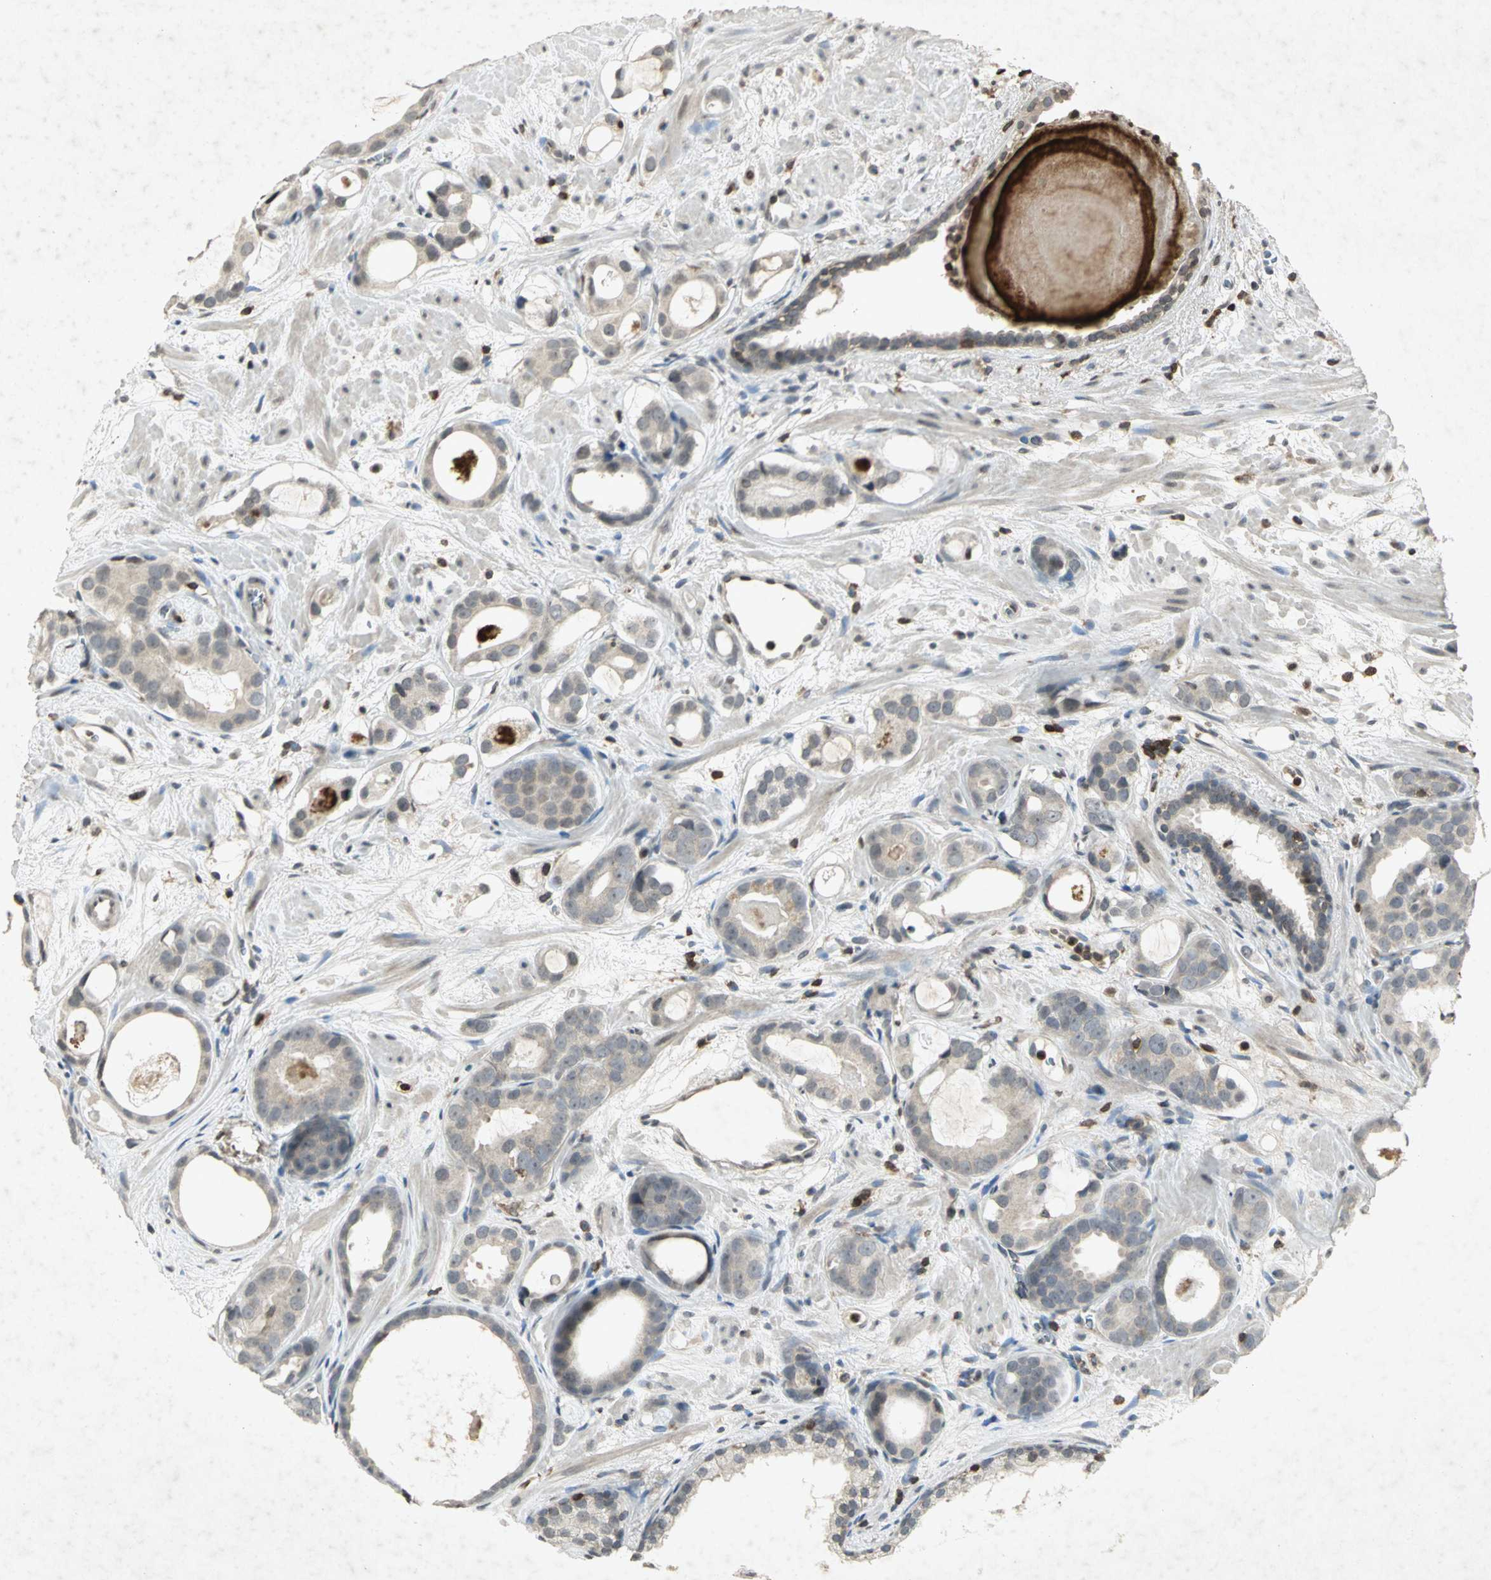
{"staining": {"intensity": "weak", "quantity": "<25%", "location": "cytoplasmic/membranous"}, "tissue": "prostate cancer", "cell_type": "Tumor cells", "image_type": "cancer", "snomed": [{"axis": "morphology", "description": "Adenocarcinoma, Low grade"}, {"axis": "topography", "description": "Prostate"}], "caption": "This is an immunohistochemistry (IHC) image of low-grade adenocarcinoma (prostate). There is no positivity in tumor cells.", "gene": "IL16", "patient": {"sex": "male", "age": 57}}